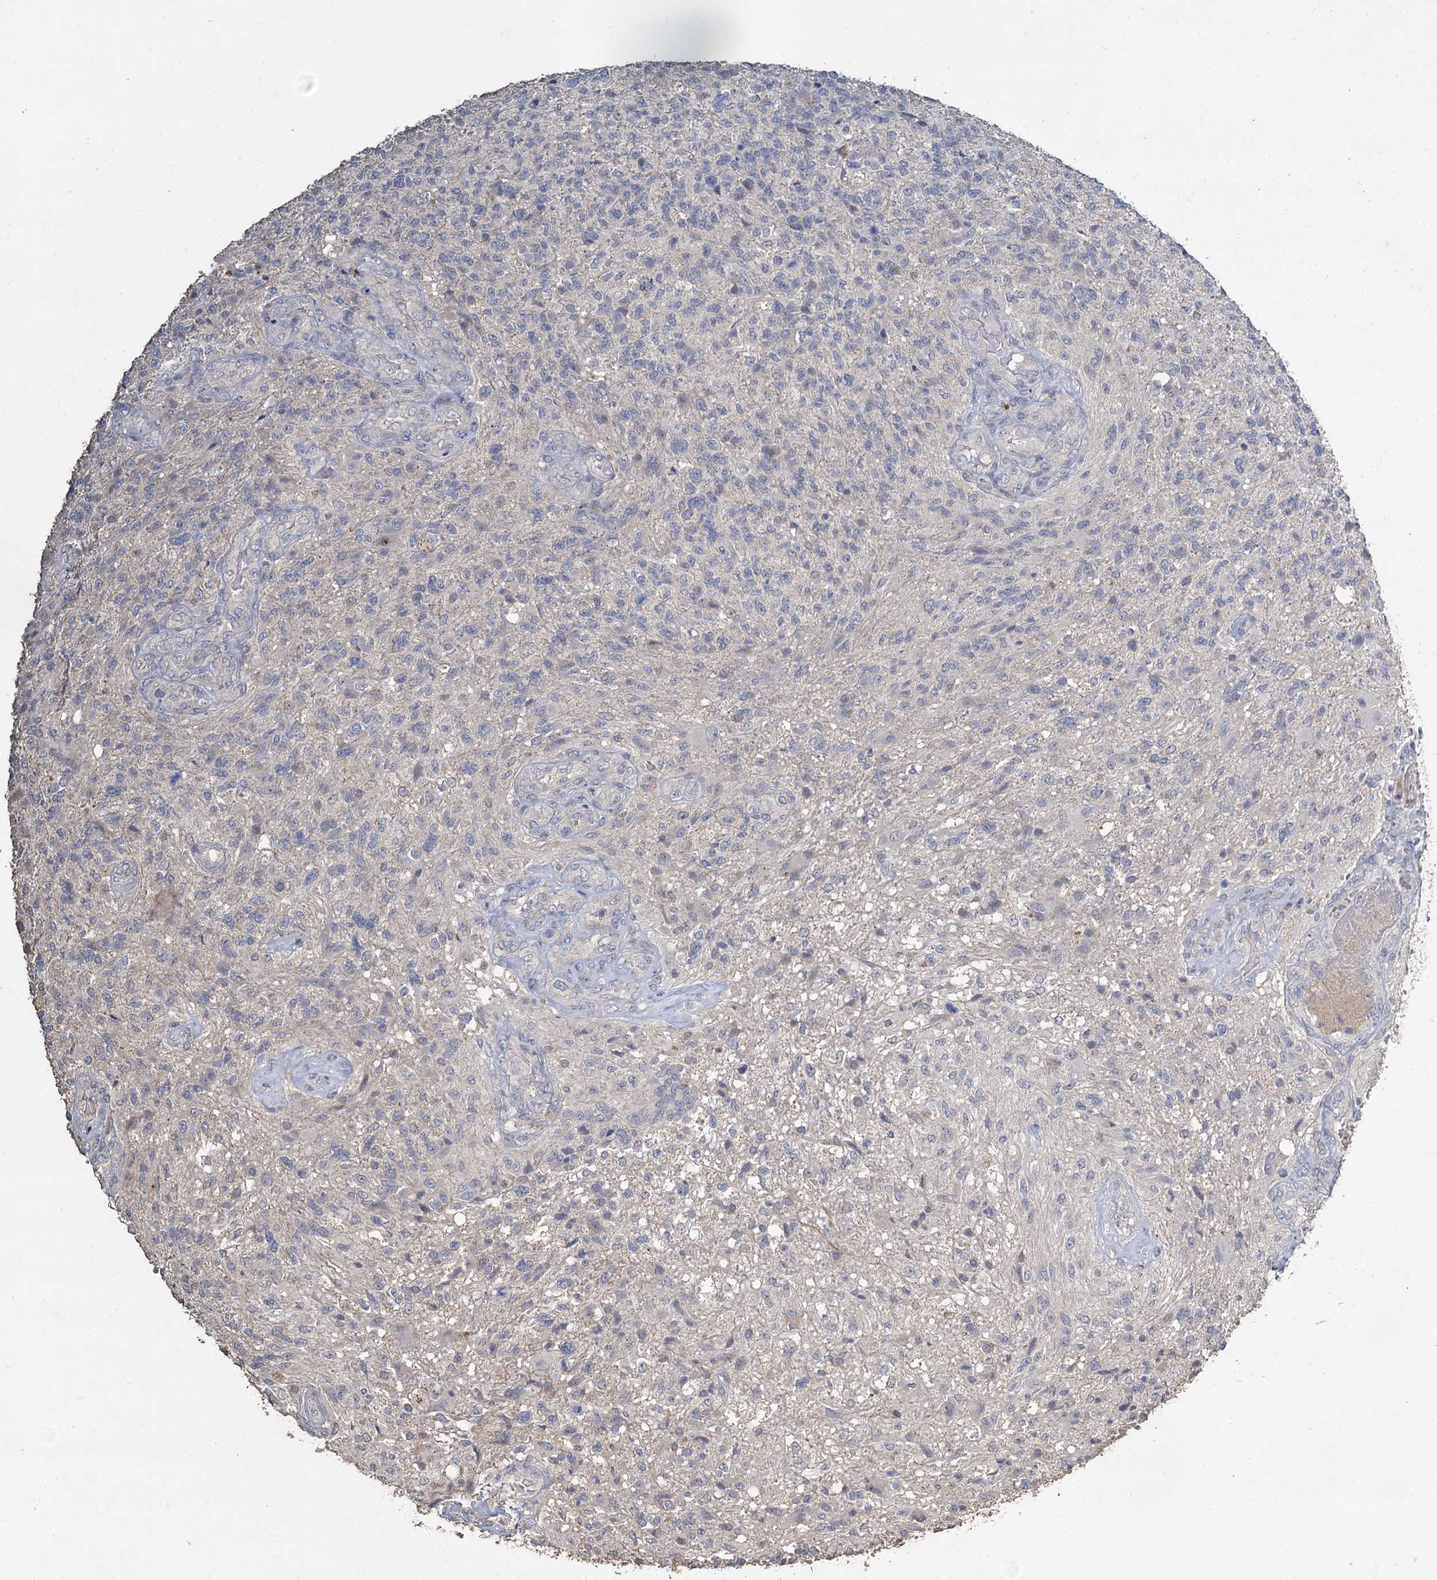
{"staining": {"intensity": "negative", "quantity": "none", "location": "none"}, "tissue": "glioma", "cell_type": "Tumor cells", "image_type": "cancer", "snomed": [{"axis": "morphology", "description": "Glioma, malignant, High grade"}, {"axis": "topography", "description": "Brain"}], "caption": "IHC image of human malignant glioma (high-grade) stained for a protein (brown), which shows no staining in tumor cells.", "gene": "CCDC61", "patient": {"sex": "male", "age": 56}}